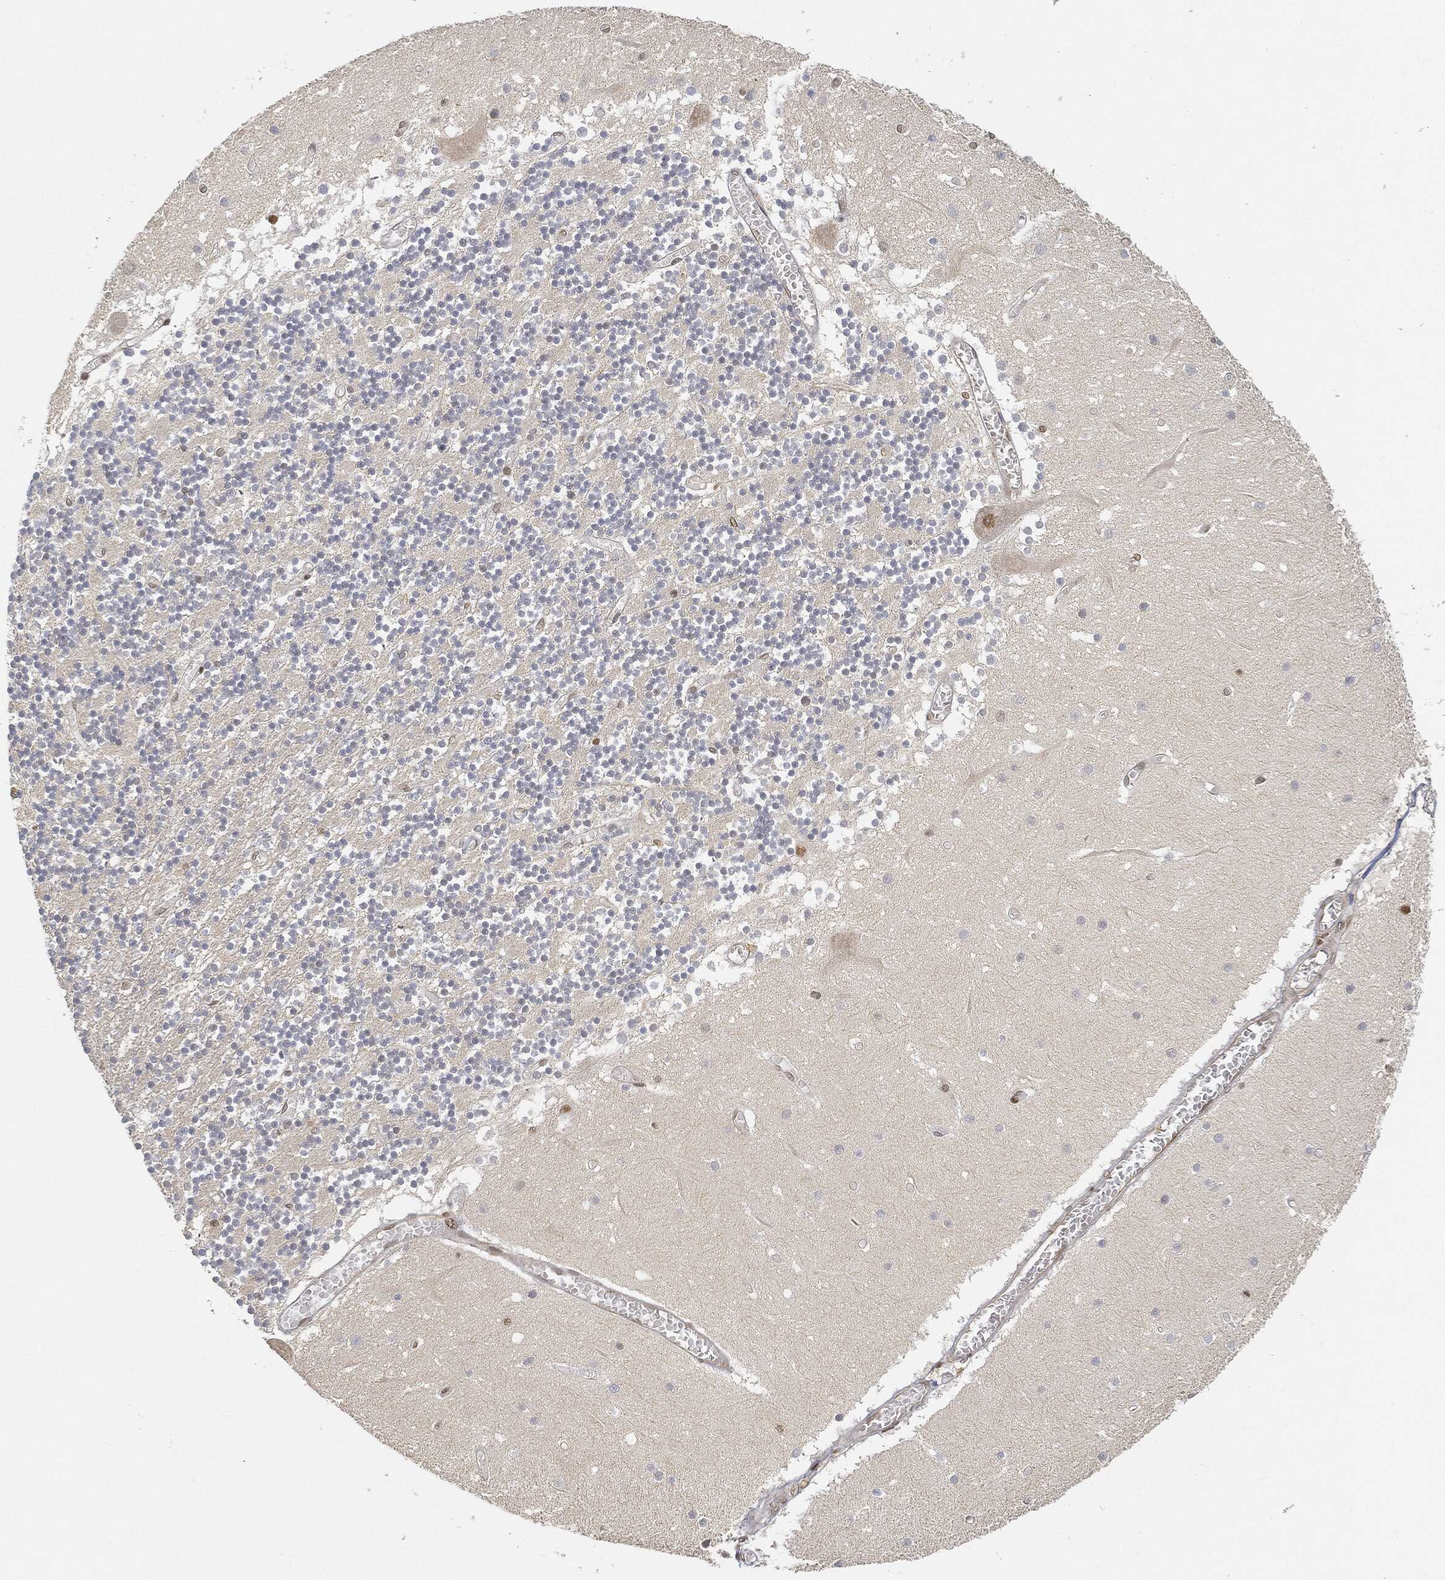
{"staining": {"intensity": "moderate", "quantity": "<25%", "location": "nuclear"}, "tissue": "cerebellum", "cell_type": "Cells in granular layer", "image_type": "normal", "snomed": [{"axis": "morphology", "description": "Normal tissue, NOS"}, {"axis": "topography", "description": "Cerebellum"}], "caption": "Immunohistochemical staining of benign cerebellum exhibits <25% levels of moderate nuclear protein staining in approximately <25% of cells in granular layer.", "gene": "CIB1", "patient": {"sex": "female", "age": 28}}